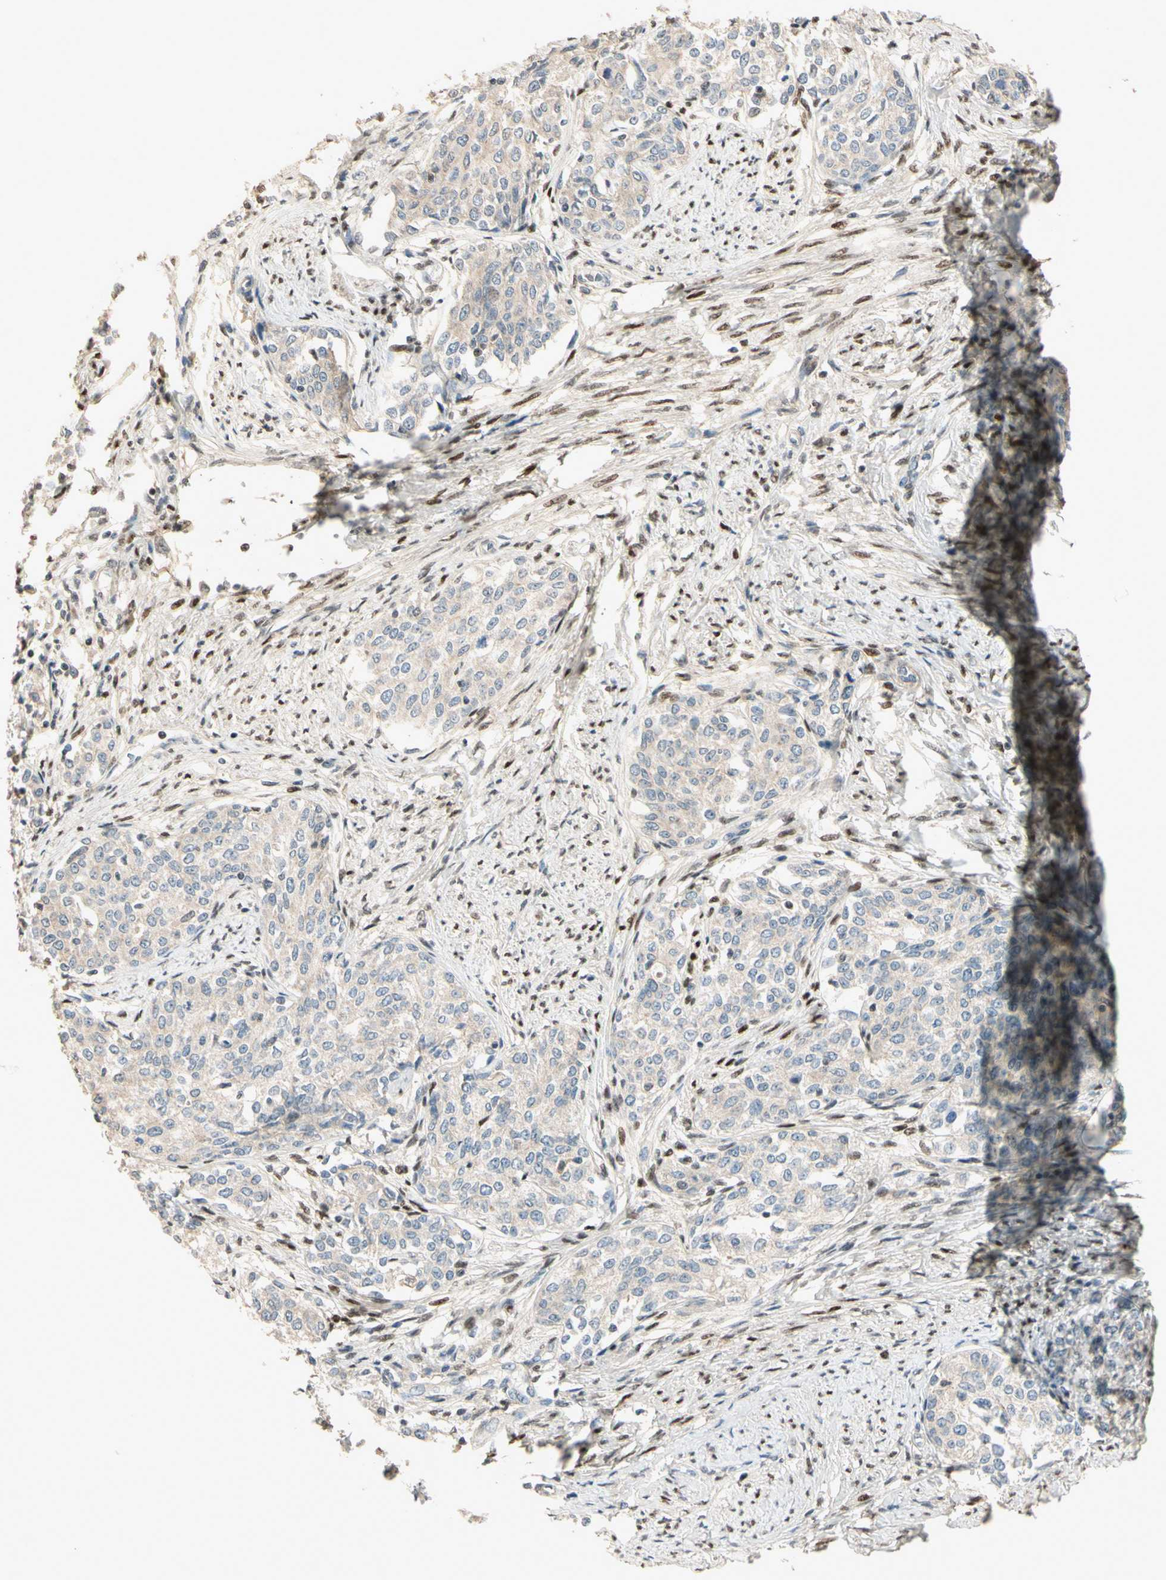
{"staining": {"intensity": "negative", "quantity": "none", "location": "none"}, "tissue": "cervical cancer", "cell_type": "Tumor cells", "image_type": "cancer", "snomed": [{"axis": "morphology", "description": "Squamous cell carcinoma, NOS"}, {"axis": "morphology", "description": "Adenocarcinoma, NOS"}, {"axis": "topography", "description": "Cervix"}], "caption": "Immunohistochemical staining of cervical cancer (squamous cell carcinoma) demonstrates no significant staining in tumor cells.", "gene": "NFYA", "patient": {"sex": "female", "age": 52}}